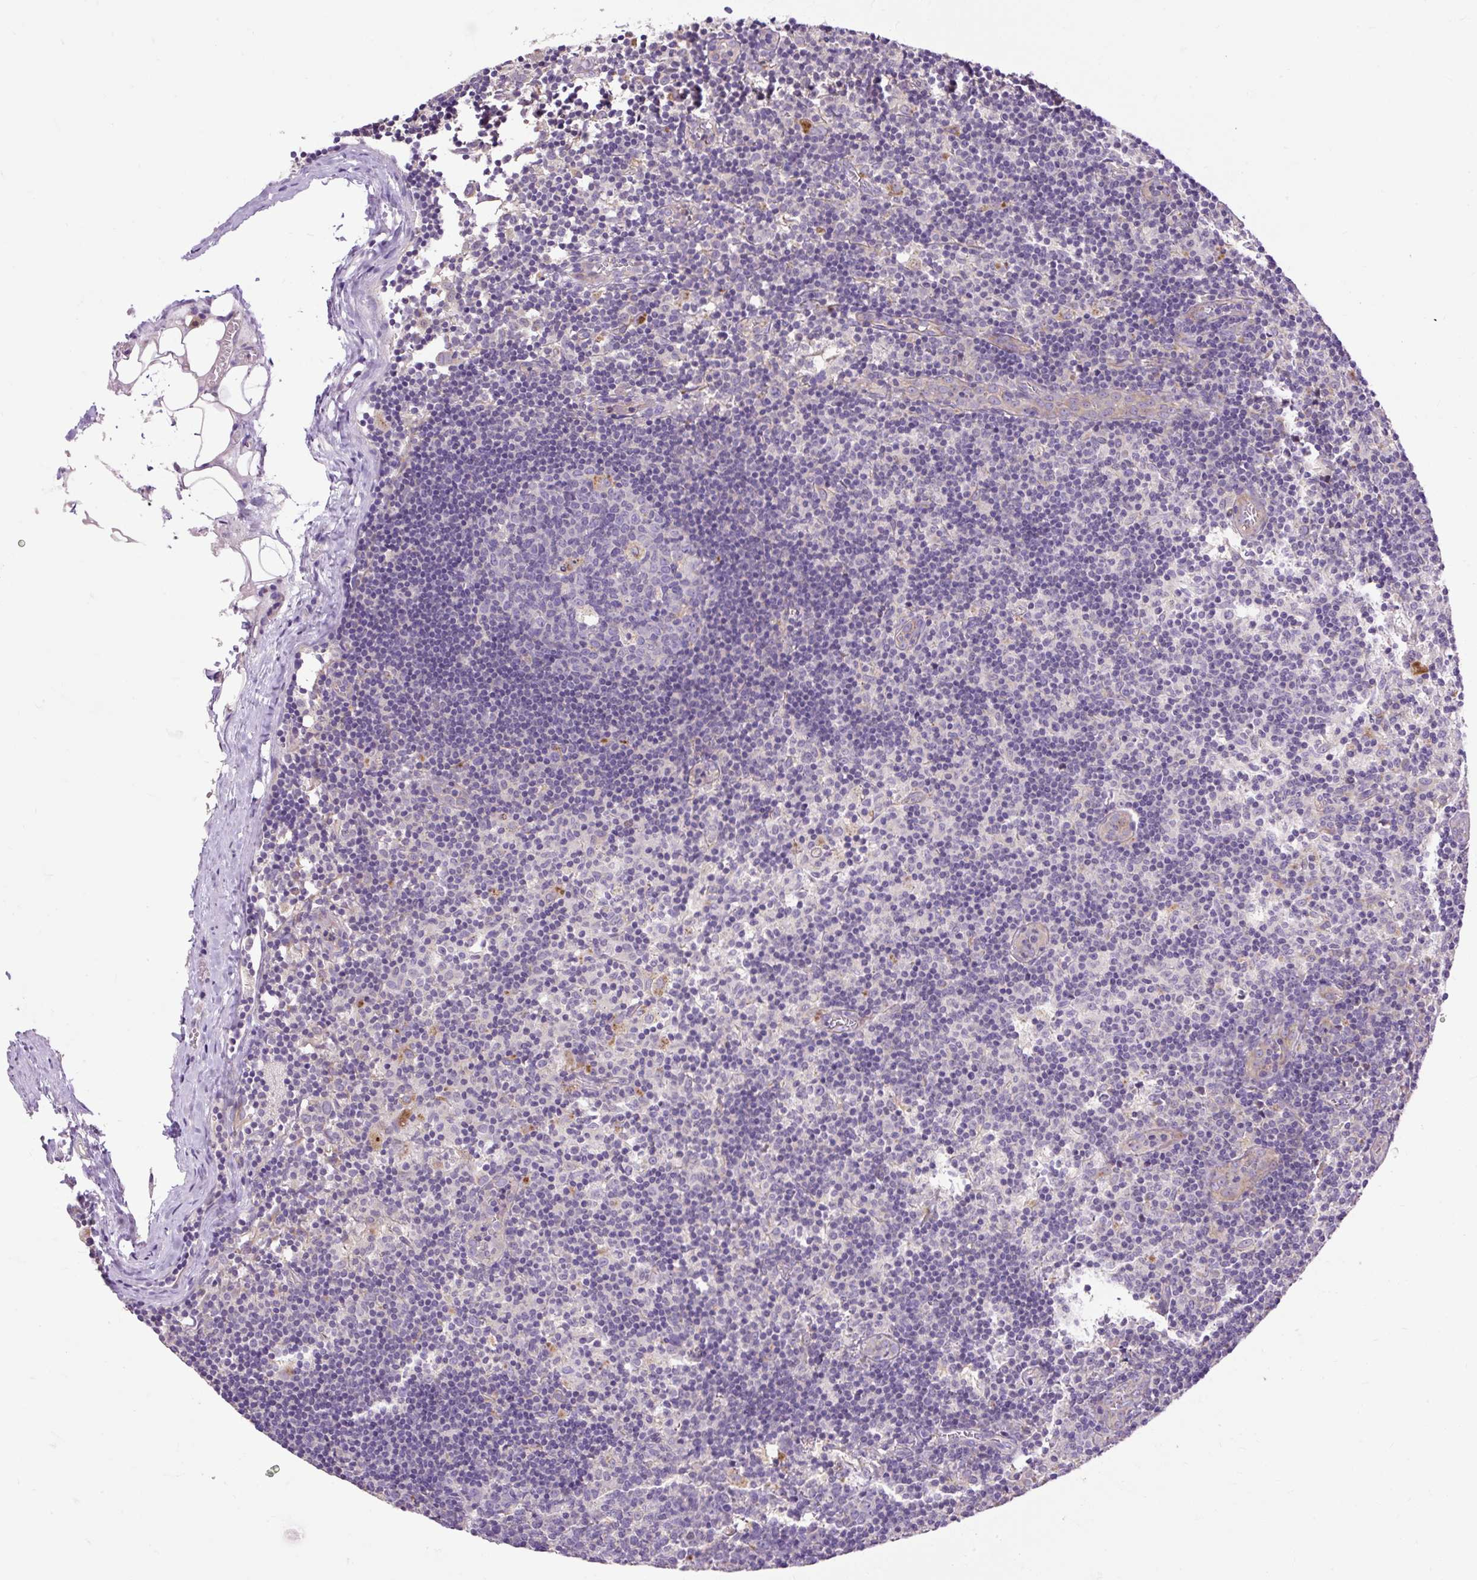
{"staining": {"intensity": "negative", "quantity": "none", "location": "none"}, "tissue": "lymph node", "cell_type": "Germinal center cells", "image_type": "normal", "snomed": [{"axis": "morphology", "description": "Normal tissue, NOS"}, {"axis": "topography", "description": "Lymph node"}], "caption": "The image shows no staining of germinal center cells in normal lymph node.", "gene": "HEXB", "patient": {"sex": "female", "age": 45}}